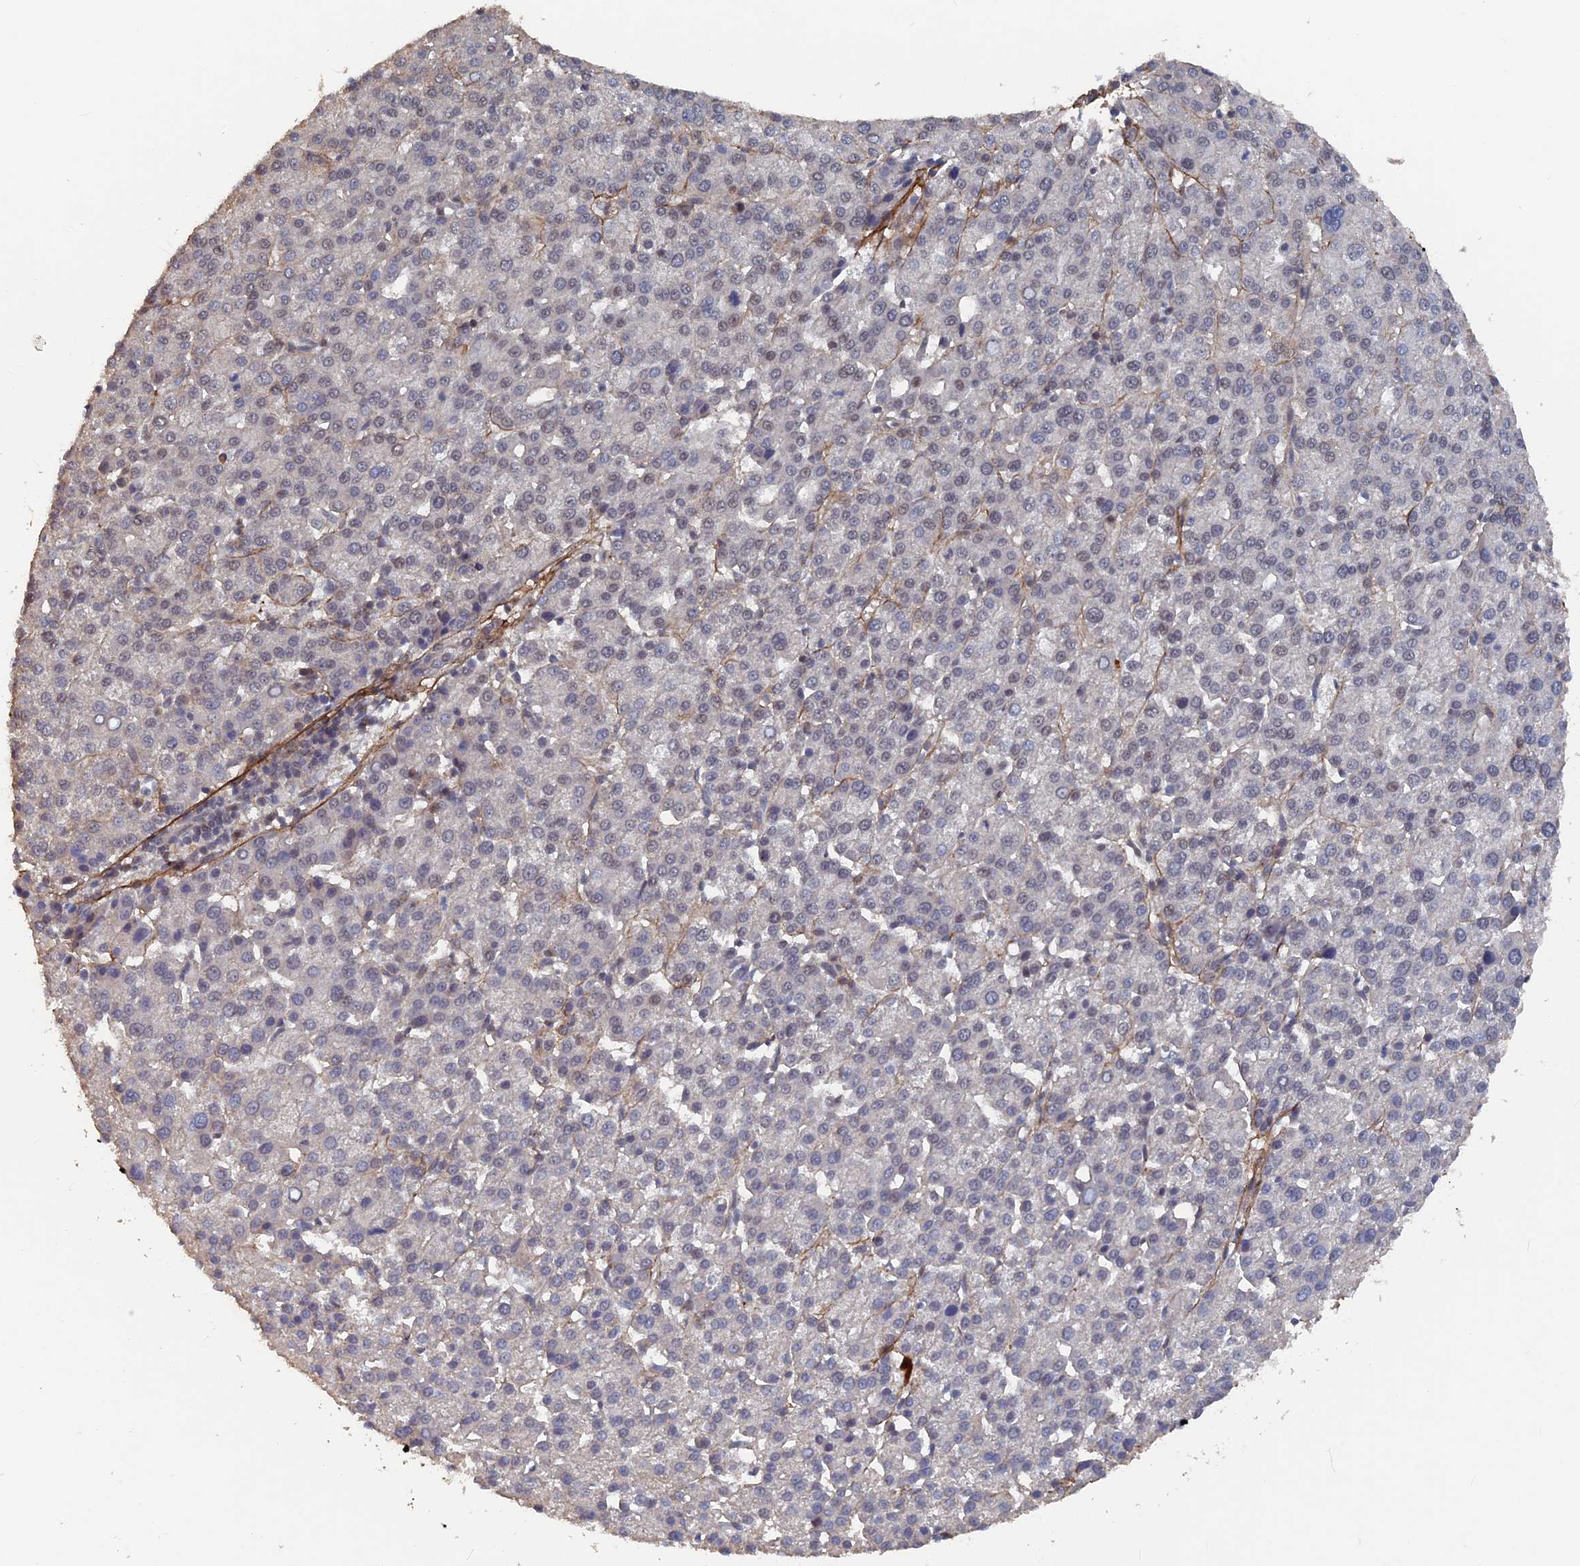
{"staining": {"intensity": "negative", "quantity": "none", "location": "none"}, "tissue": "liver cancer", "cell_type": "Tumor cells", "image_type": "cancer", "snomed": [{"axis": "morphology", "description": "Carcinoma, Hepatocellular, NOS"}, {"axis": "topography", "description": "Liver"}], "caption": "Micrograph shows no protein positivity in tumor cells of liver hepatocellular carcinoma tissue.", "gene": "SH3D21", "patient": {"sex": "female", "age": 58}}